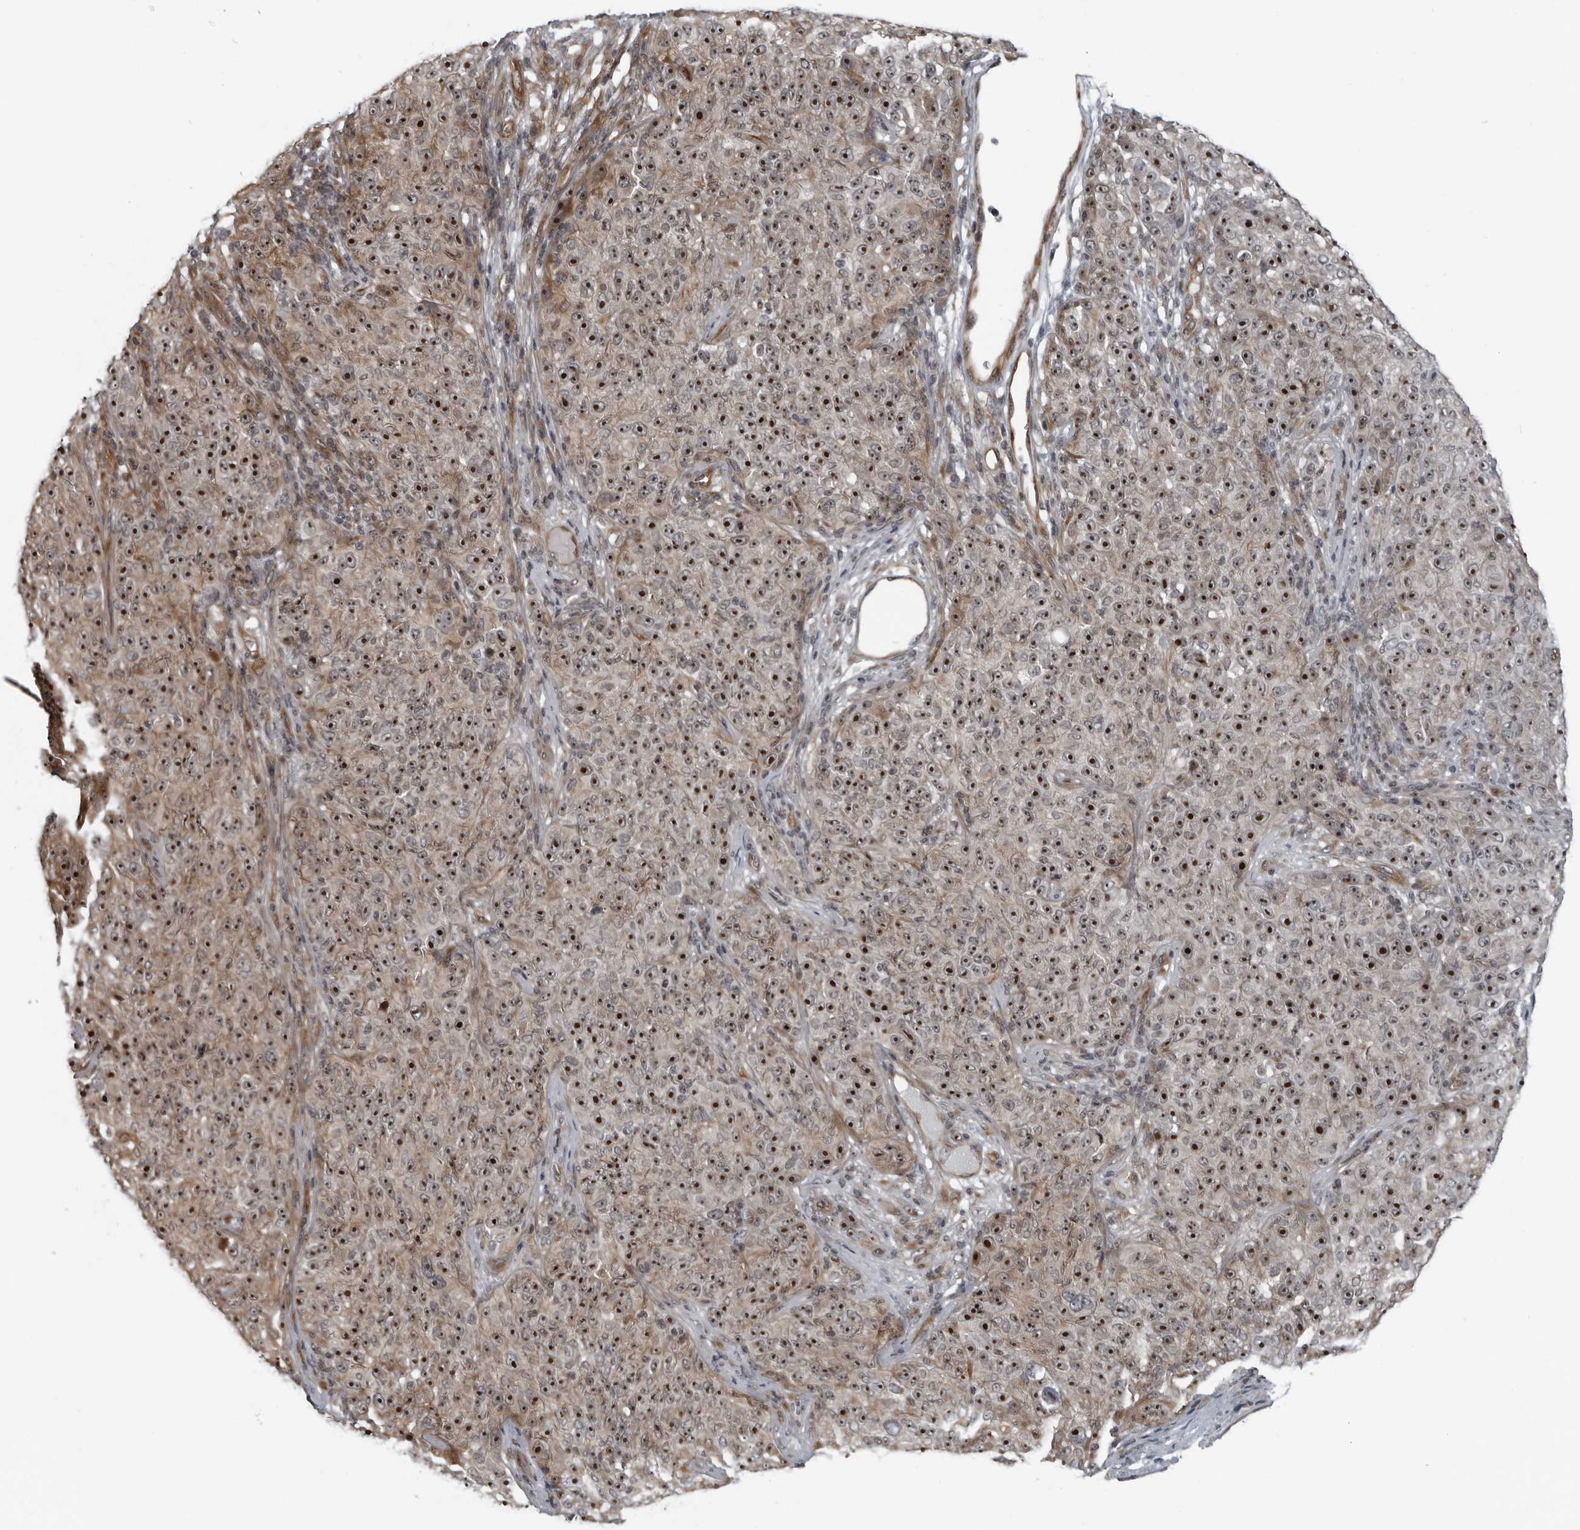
{"staining": {"intensity": "strong", "quantity": ">75%", "location": "nuclear"}, "tissue": "melanoma", "cell_type": "Tumor cells", "image_type": "cancer", "snomed": [{"axis": "morphology", "description": "Malignant melanoma, NOS"}, {"axis": "topography", "description": "Skin"}], "caption": "The histopathology image shows a brown stain indicating the presence of a protein in the nuclear of tumor cells in malignant melanoma. (IHC, brightfield microscopy, high magnification).", "gene": "FAM102B", "patient": {"sex": "female", "age": 82}}